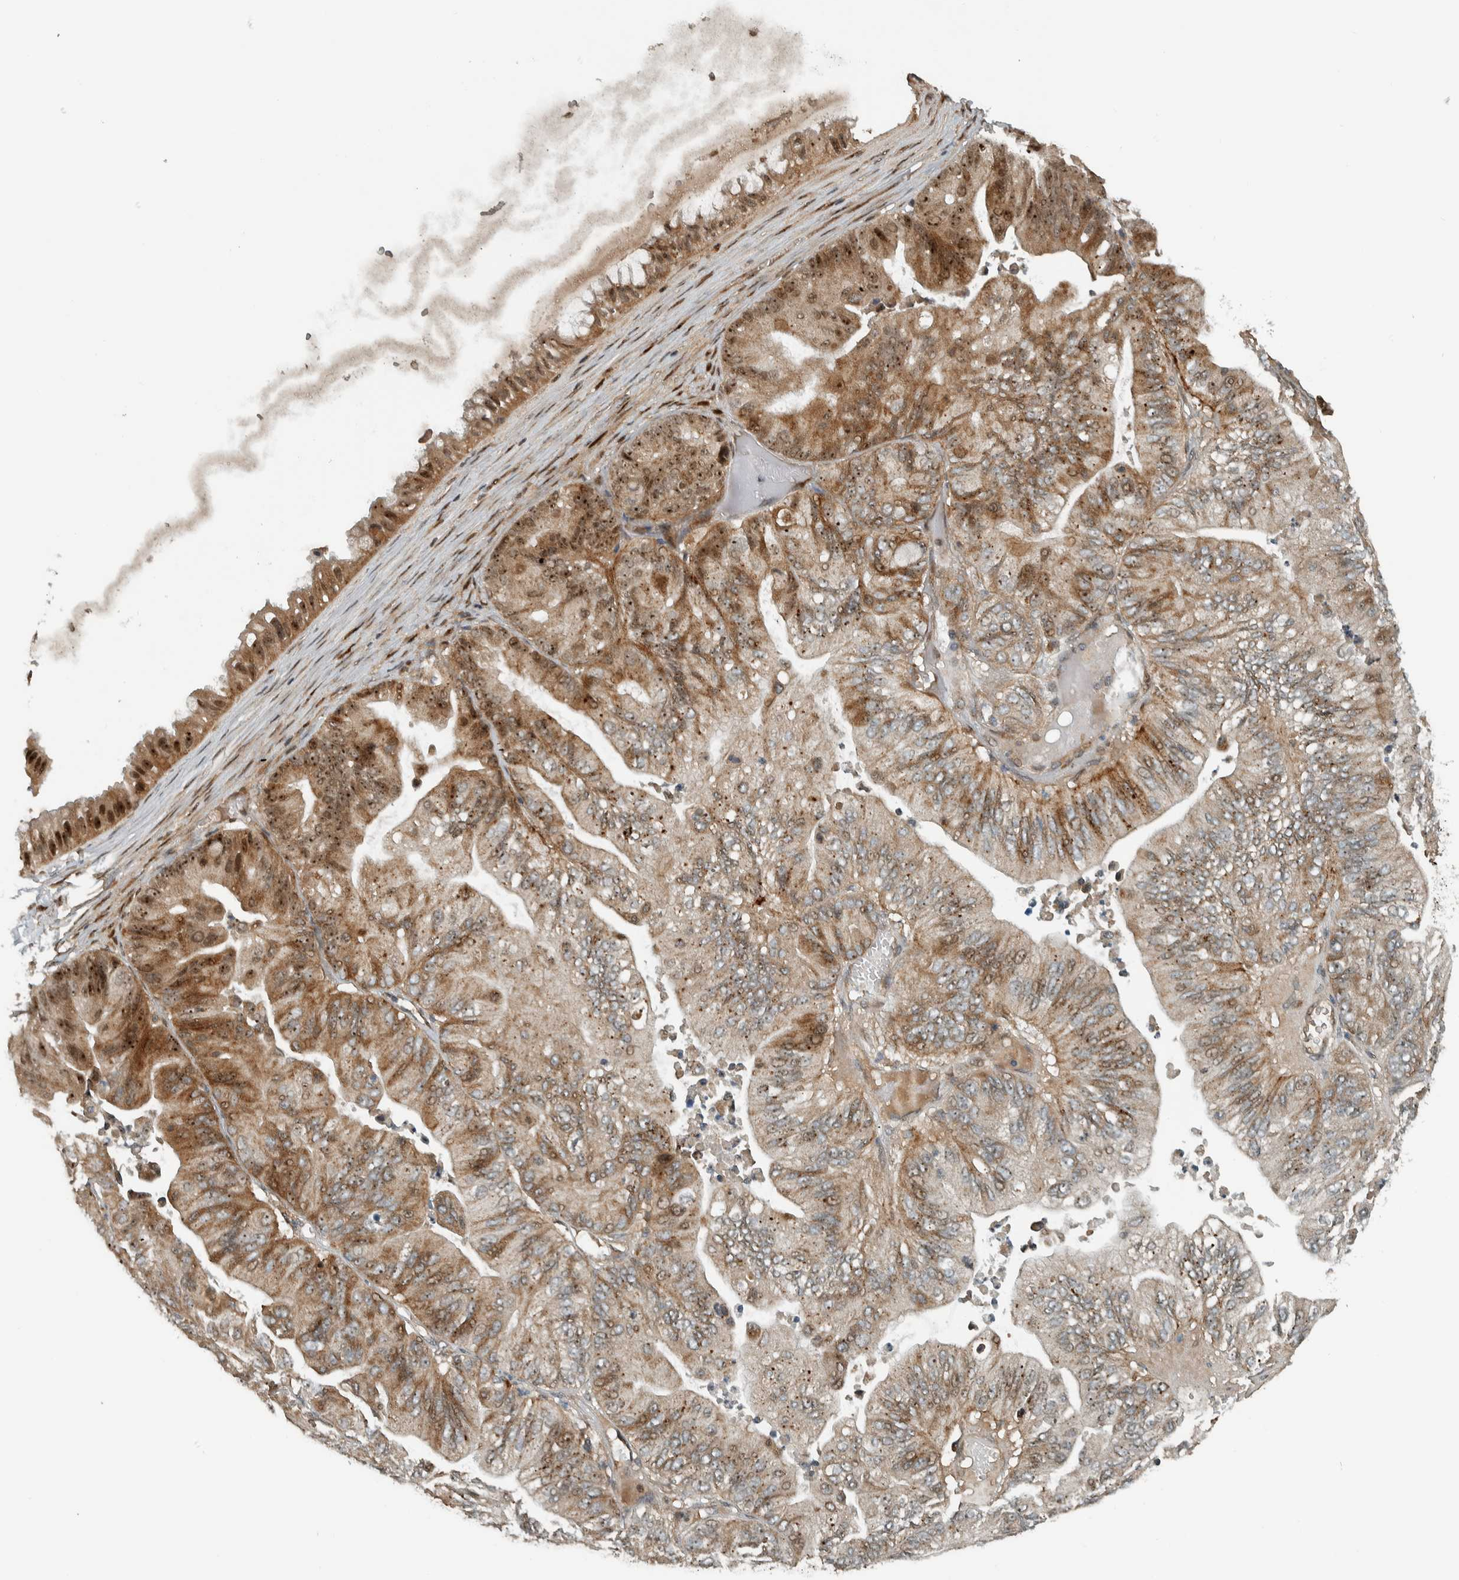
{"staining": {"intensity": "moderate", "quantity": ">75%", "location": "cytoplasmic/membranous,nuclear"}, "tissue": "ovarian cancer", "cell_type": "Tumor cells", "image_type": "cancer", "snomed": [{"axis": "morphology", "description": "Cystadenocarcinoma, mucinous, NOS"}, {"axis": "topography", "description": "Ovary"}], "caption": "Ovarian cancer tissue demonstrates moderate cytoplasmic/membranous and nuclear expression in approximately >75% of tumor cells, visualized by immunohistochemistry.", "gene": "XPO5", "patient": {"sex": "female", "age": 61}}